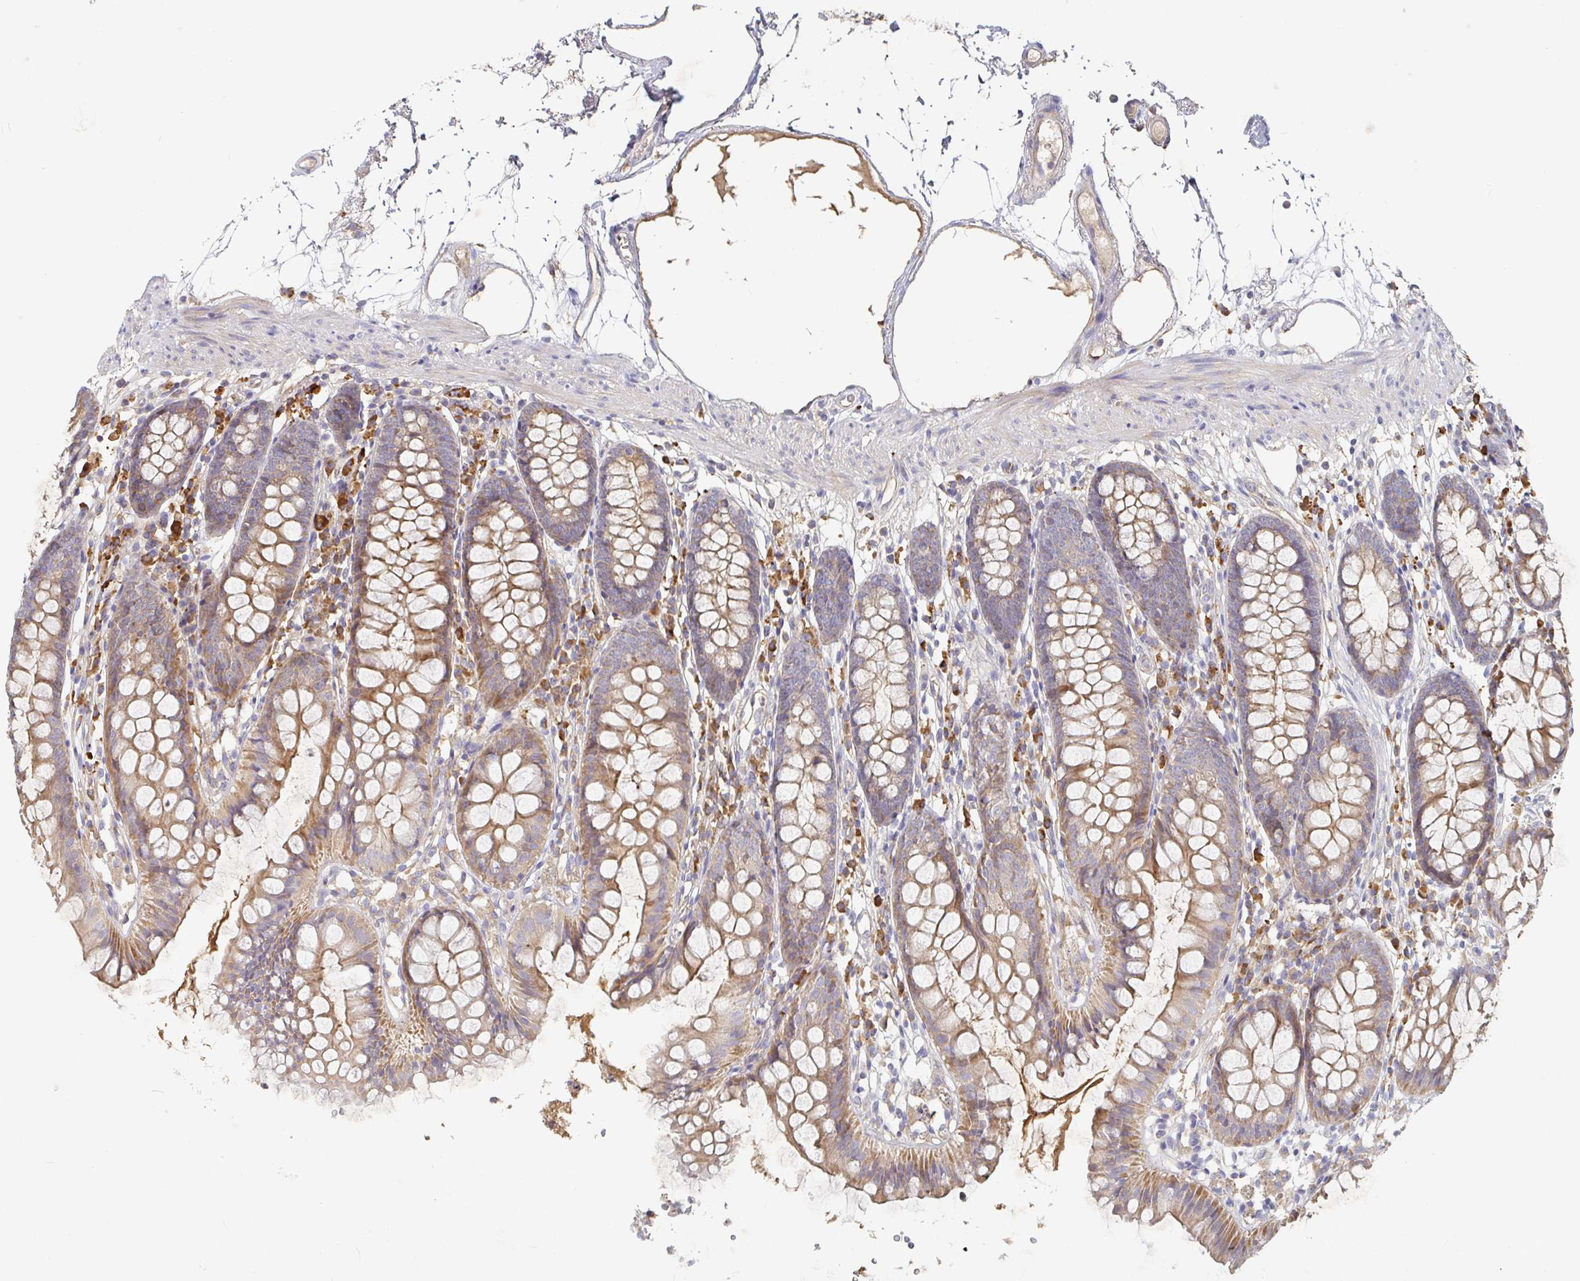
{"staining": {"intensity": "weak", "quantity": "<25%", "location": "cytoplasmic/membranous"}, "tissue": "colon", "cell_type": "Endothelial cells", "image_type": "normal", "snomed": [{"axis": "morphology", "description": "Normal tissue, NOS"}, {"axis": "topography", "description": "Colon"}], "caption": "This image is of benign colon stained with immunohistochemistry (IHC) to label a protein in brown with the nuclei are counter-stained blue. There is no staining in endothelial cells.", "gene": "IRAK2", "patient": {"sex": "female", "age": 84}}